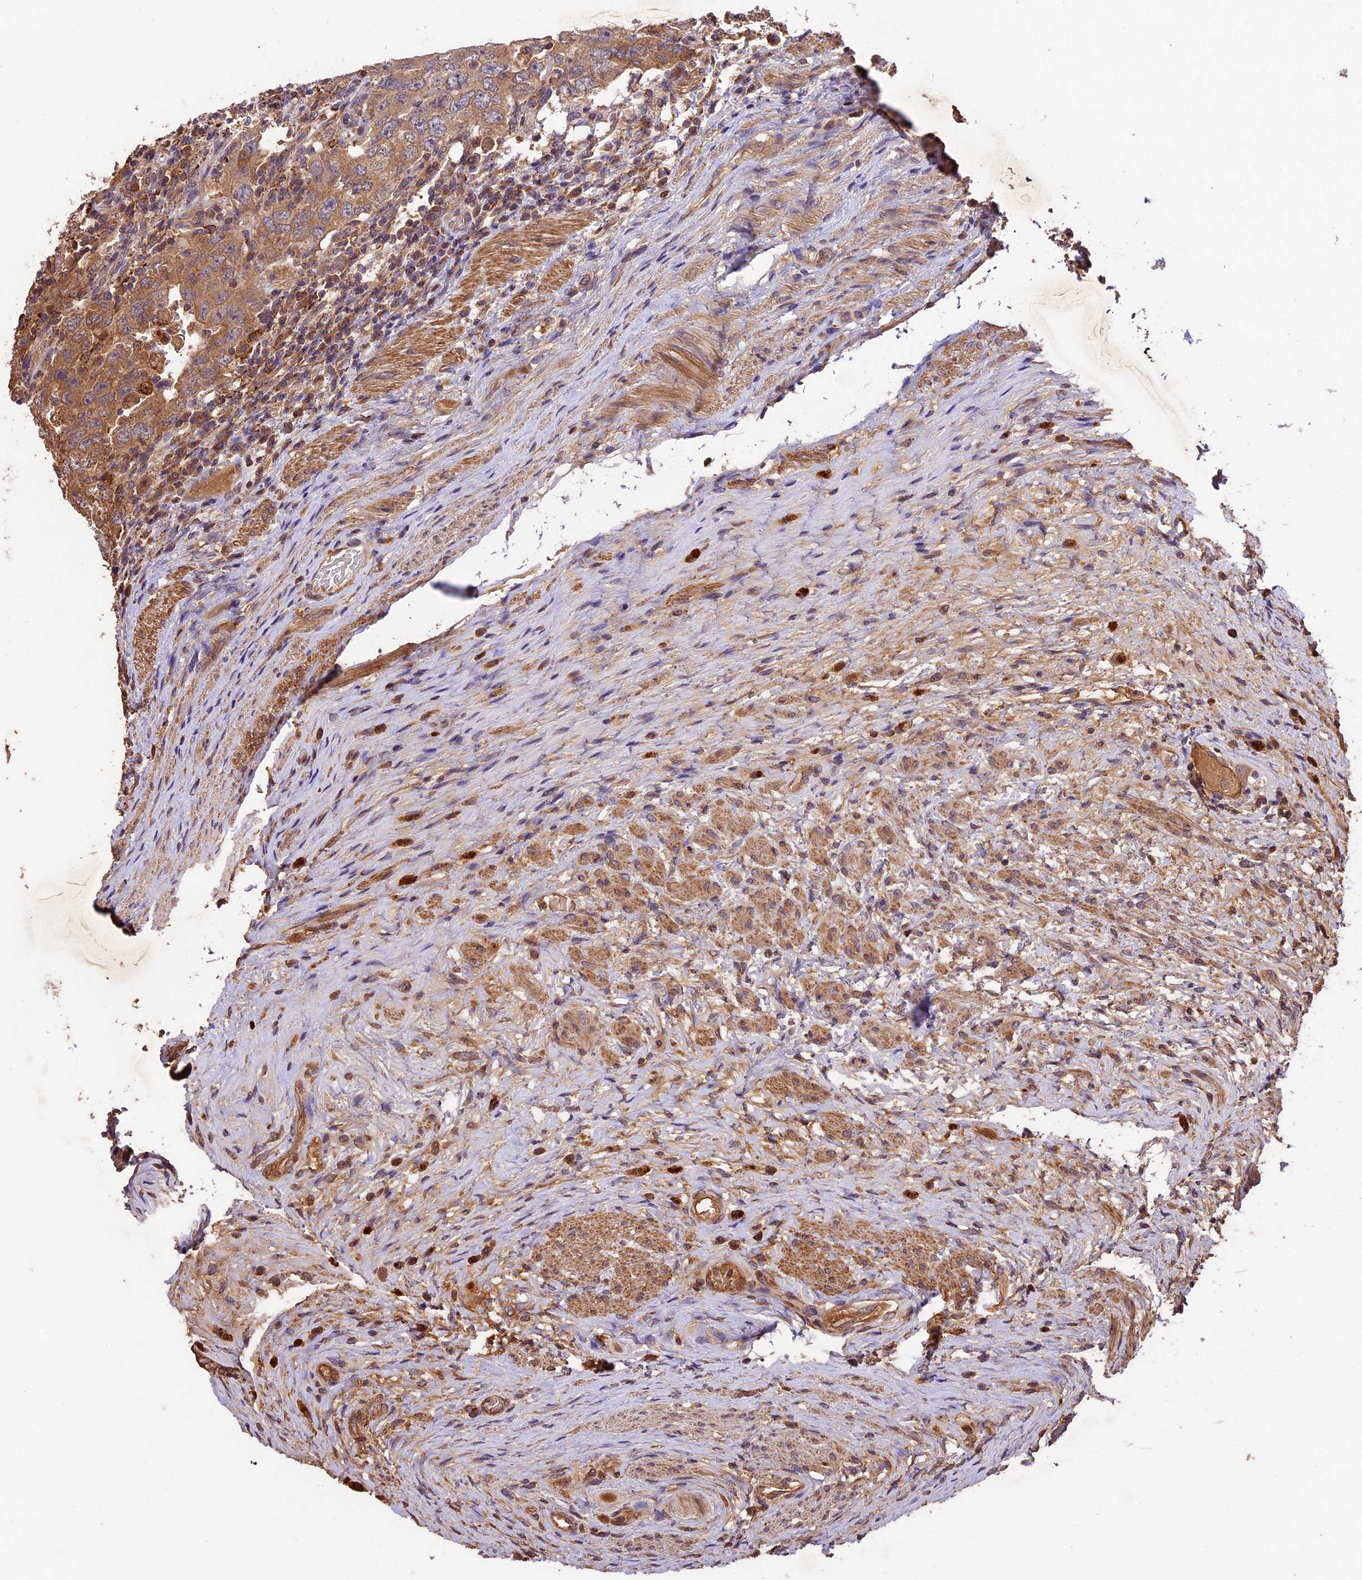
{"staining": {"intensity": "moderate", "quantity": ">75%", "location": "cytoplasmic/membranous"}, "tissue": "testis cancer", "cell_type": "Tumor cells", "image_type": "cancer", "snomed": [{"axis": "morphology", "description": "Carcinoma, Embryonal, NOS"}, {"axis": "topography", "description": "Testis"}], "caption": "Tumor cells demonstrate moderate cytoplasmic/membranous staining in approximately >75% of cells in testis cancer (embryonal carcinoma).", "gene": "CRLF1", "patient": {"sex": "male", "age": 26}}